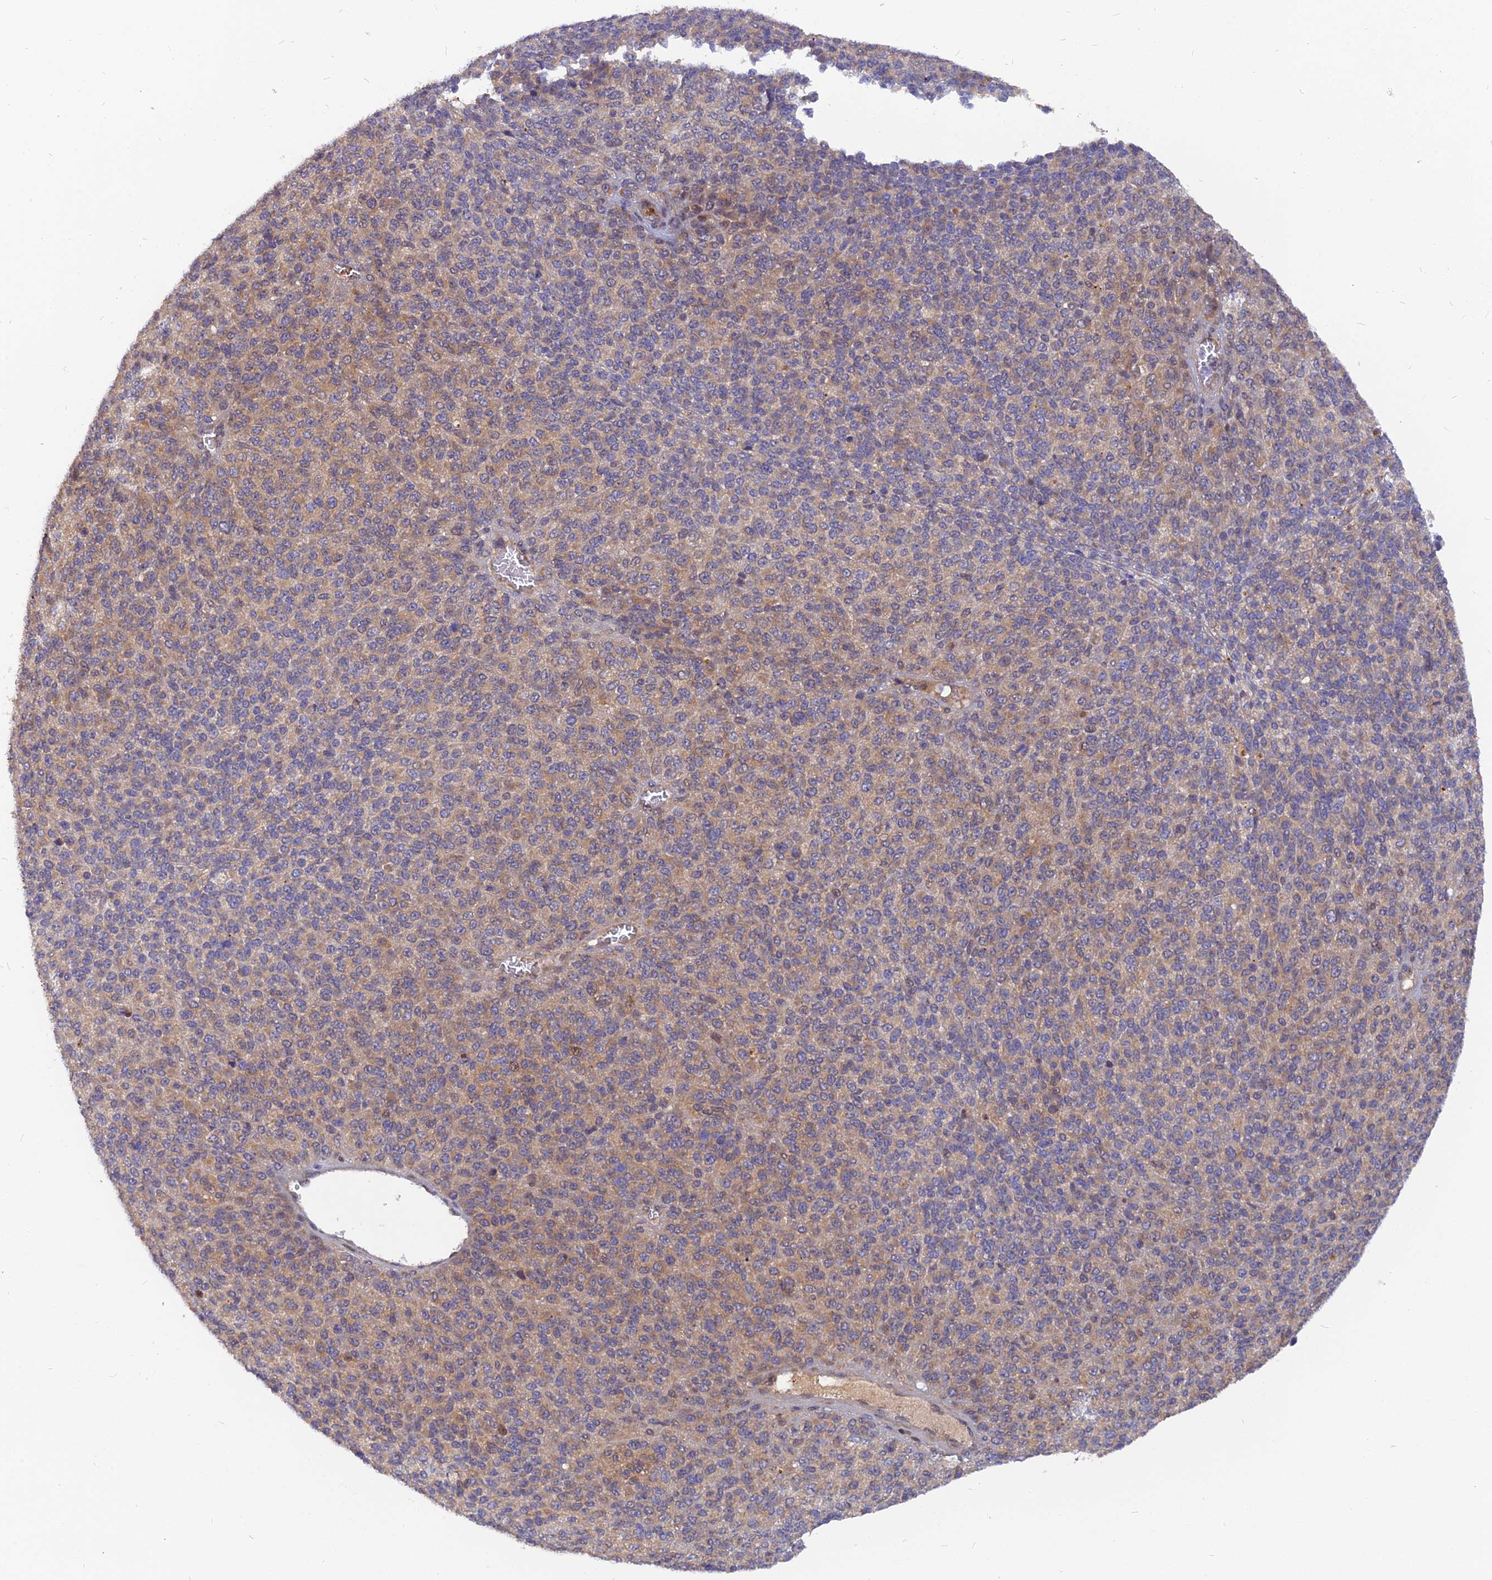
{"staining": {"intensity": "moderate", "quantity": "25%-75%", "location": "cytoplasmic/membranous"}, "tissue": "melanoma", "cell_type": "Tumor cells", "image_type": "cancer", "snomed": [{"axis": "morphology", "description": "Malignant melanoma, Metastatic site"}, {"axis": "topography", "description": "Brain"}], "caption": "IHC of human malignant melanoma (metastatic site) demonstrates medium levels of moderate cytoplasmic/membranous positivity in approximately 25%-75% of tumor cells.", "gene": "ARL2BP", "patient": {"sex": "female", "age": 56}}